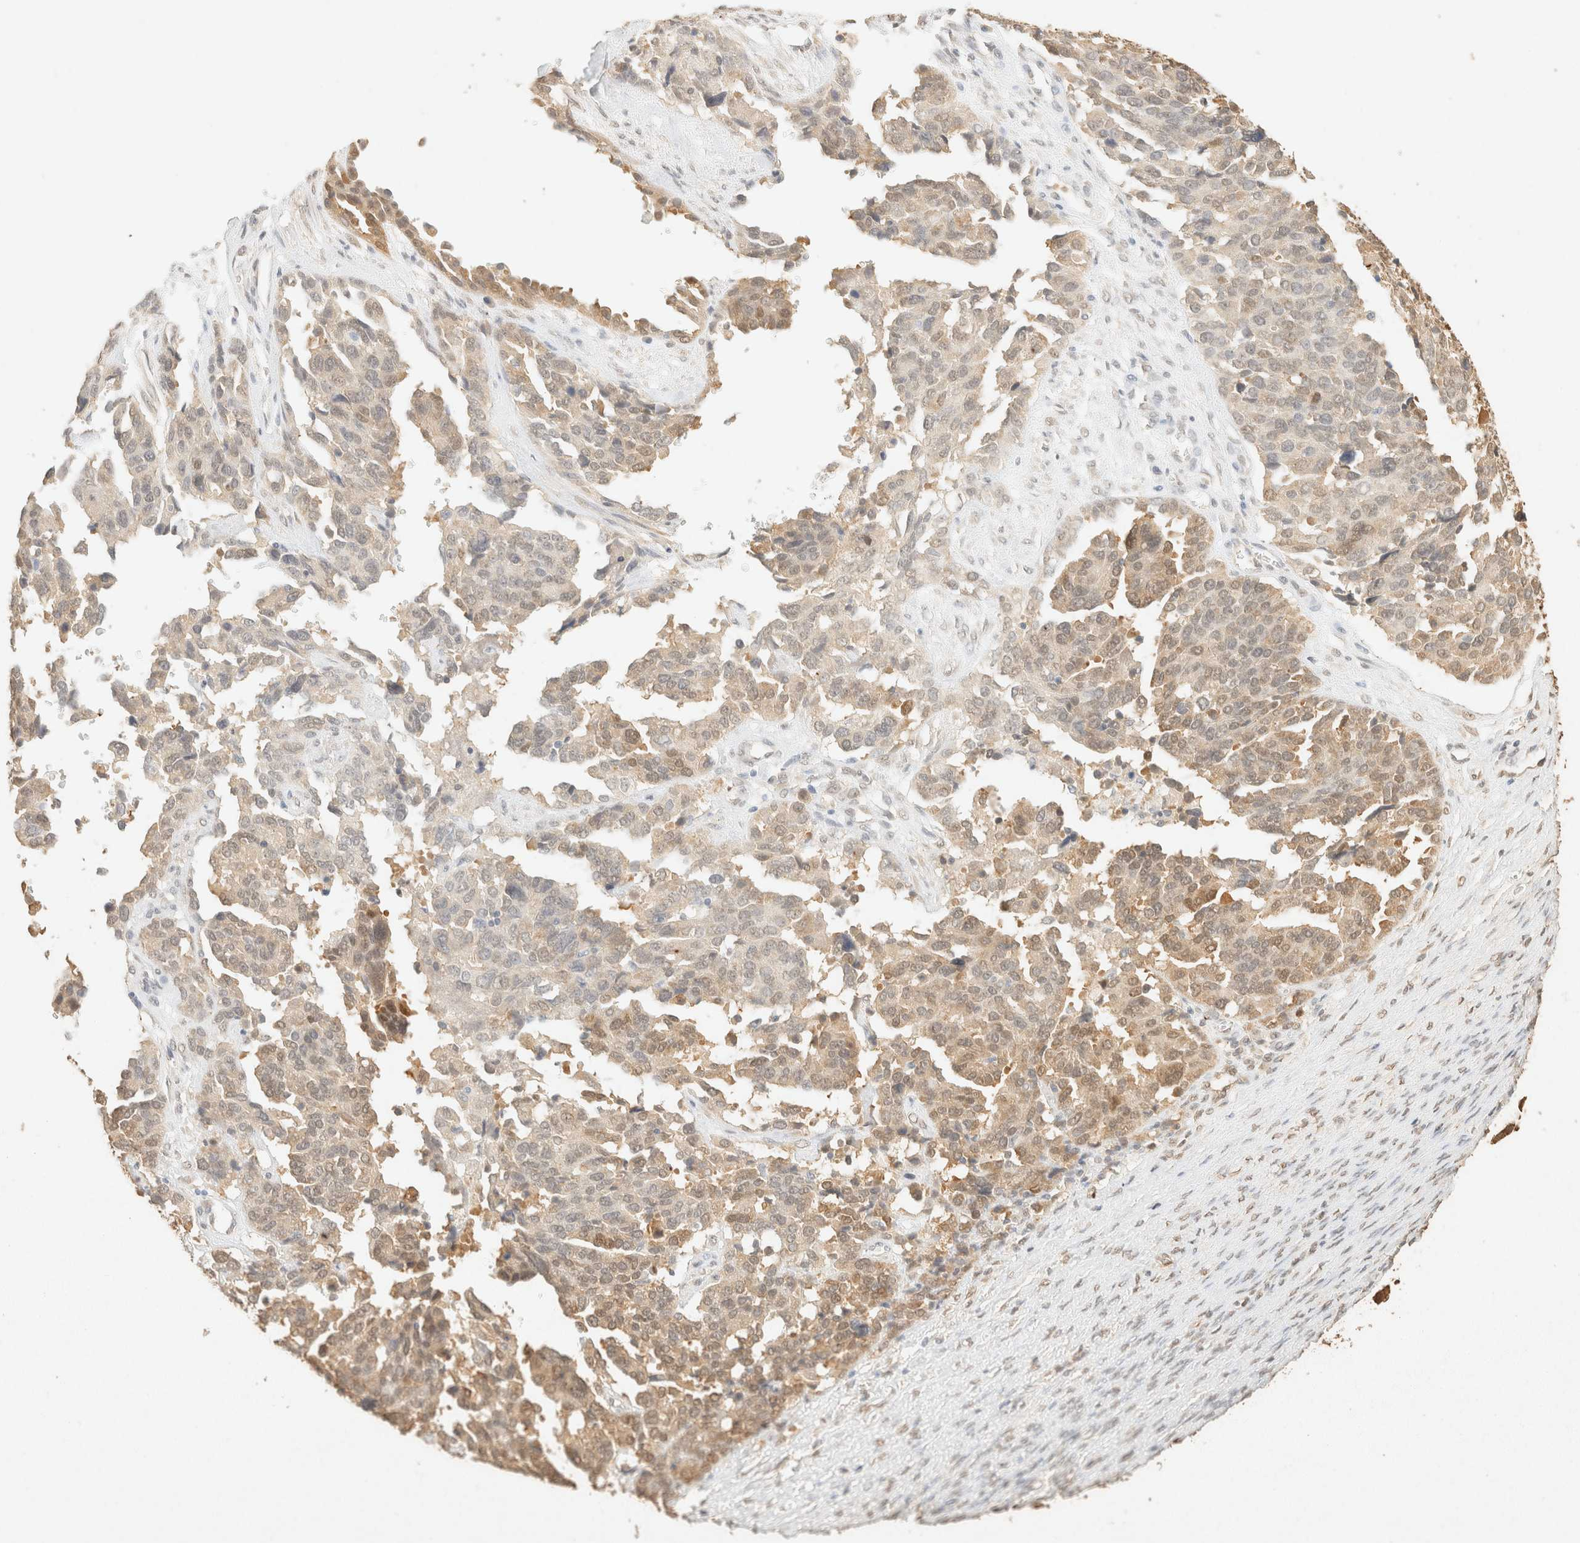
{"staining": {"intensity": "moderate", "quantity": "25%-75%", "location": "cytoplasmic/membranous"}, "tissue": "ovarian cancer", "cell_type": "Tumor cells", "image_type": "cancer", "snomed": [{"axis": "morphology", "description": "Cystadenocarcinoma, serous, NOS"}, {"axis": "topography", "description": "Ovary"}], "caption": "A brown stain labels moderate cytoplasmic/membranous staining of a protein in ovarian cancer (serous cystadenocarcinoma) tumor cells.", "gene": "S100A13", "patient": {"sex": "female", "age": 44}}